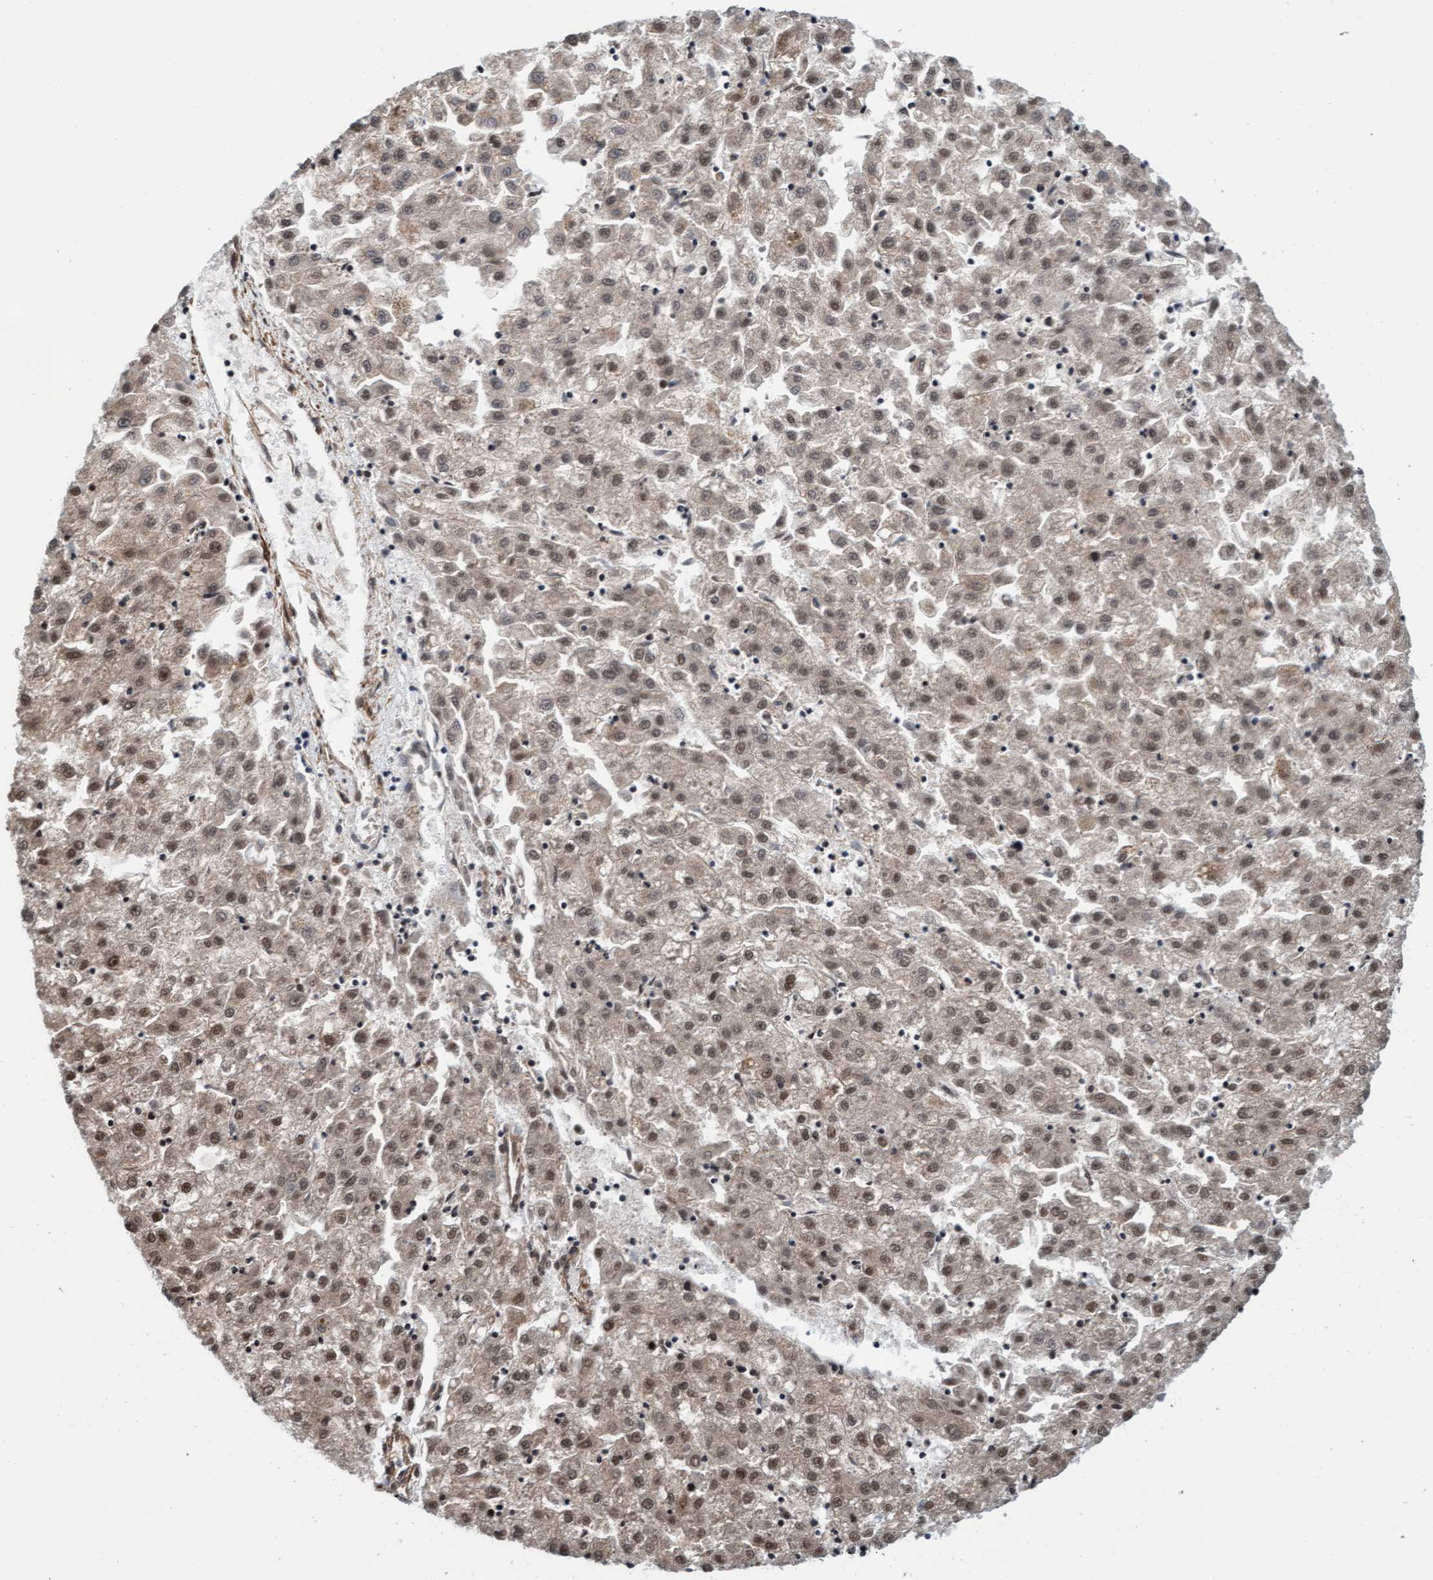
{"staining": {"intensity": "weak", "quantity": "25%-75%", "location": "cytoplasmic/membranous,nuclear"}, "tissue": "liver cancer", "cell_type": "Tumor cells", "image_type": "cancer", "snomed": [{"axis": "morphology", "description": "Carcinoma, Hepatocellular, NOS"}, {"axis": "topography", "description": "Liver"}], "caption": "Liver hepatocellular carcinoma tissue reveals weak cytoplasmic/membranous and nuclear staining in approximately 25%-75% of tumor cells, visualized by immunohistochemistry.", "gene": "STXBP4", "patient": {"sex": "male", "age": 72}}